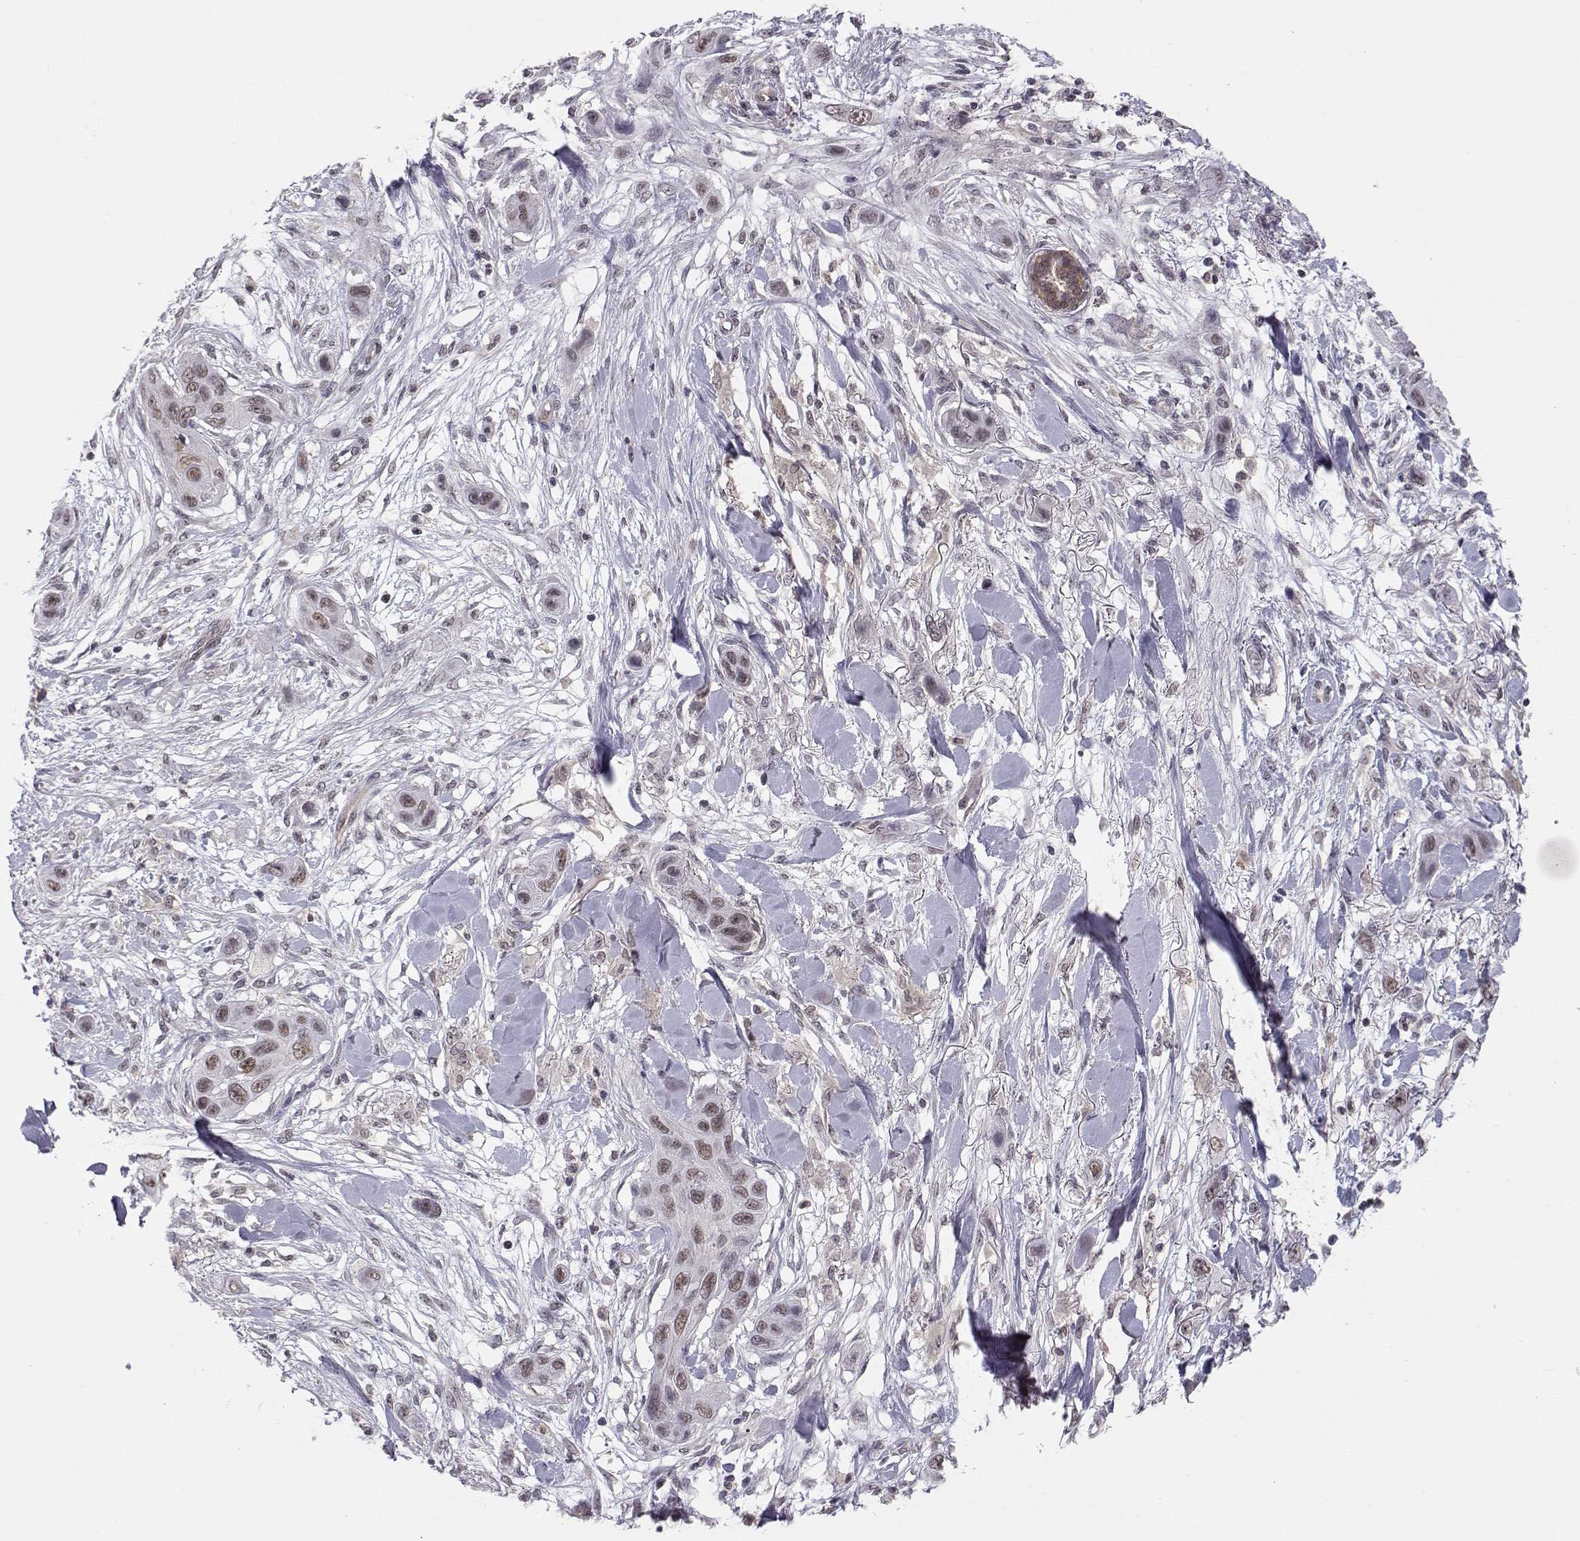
{"staining": {"intensity": "weak", "quantity": "<25%", "location": "cytoplasmic/membranous,nuclear"}, "tissue": "skin cancer", "cell_type": "Tumor cells", "image_type": "cancer", "snomed": [{"axis": "morphology", "description": "Squamous cell carcinoma, NOS"}, {"axis": "topography", "description": "Skin"}], "caption": "Immunohistochemical staining of skin cancer (squamous cell carcinoma) shows no significant expression in tumor cells.", "gene": "KIF13B", "patient": {"sex": "male", "age": 79}}